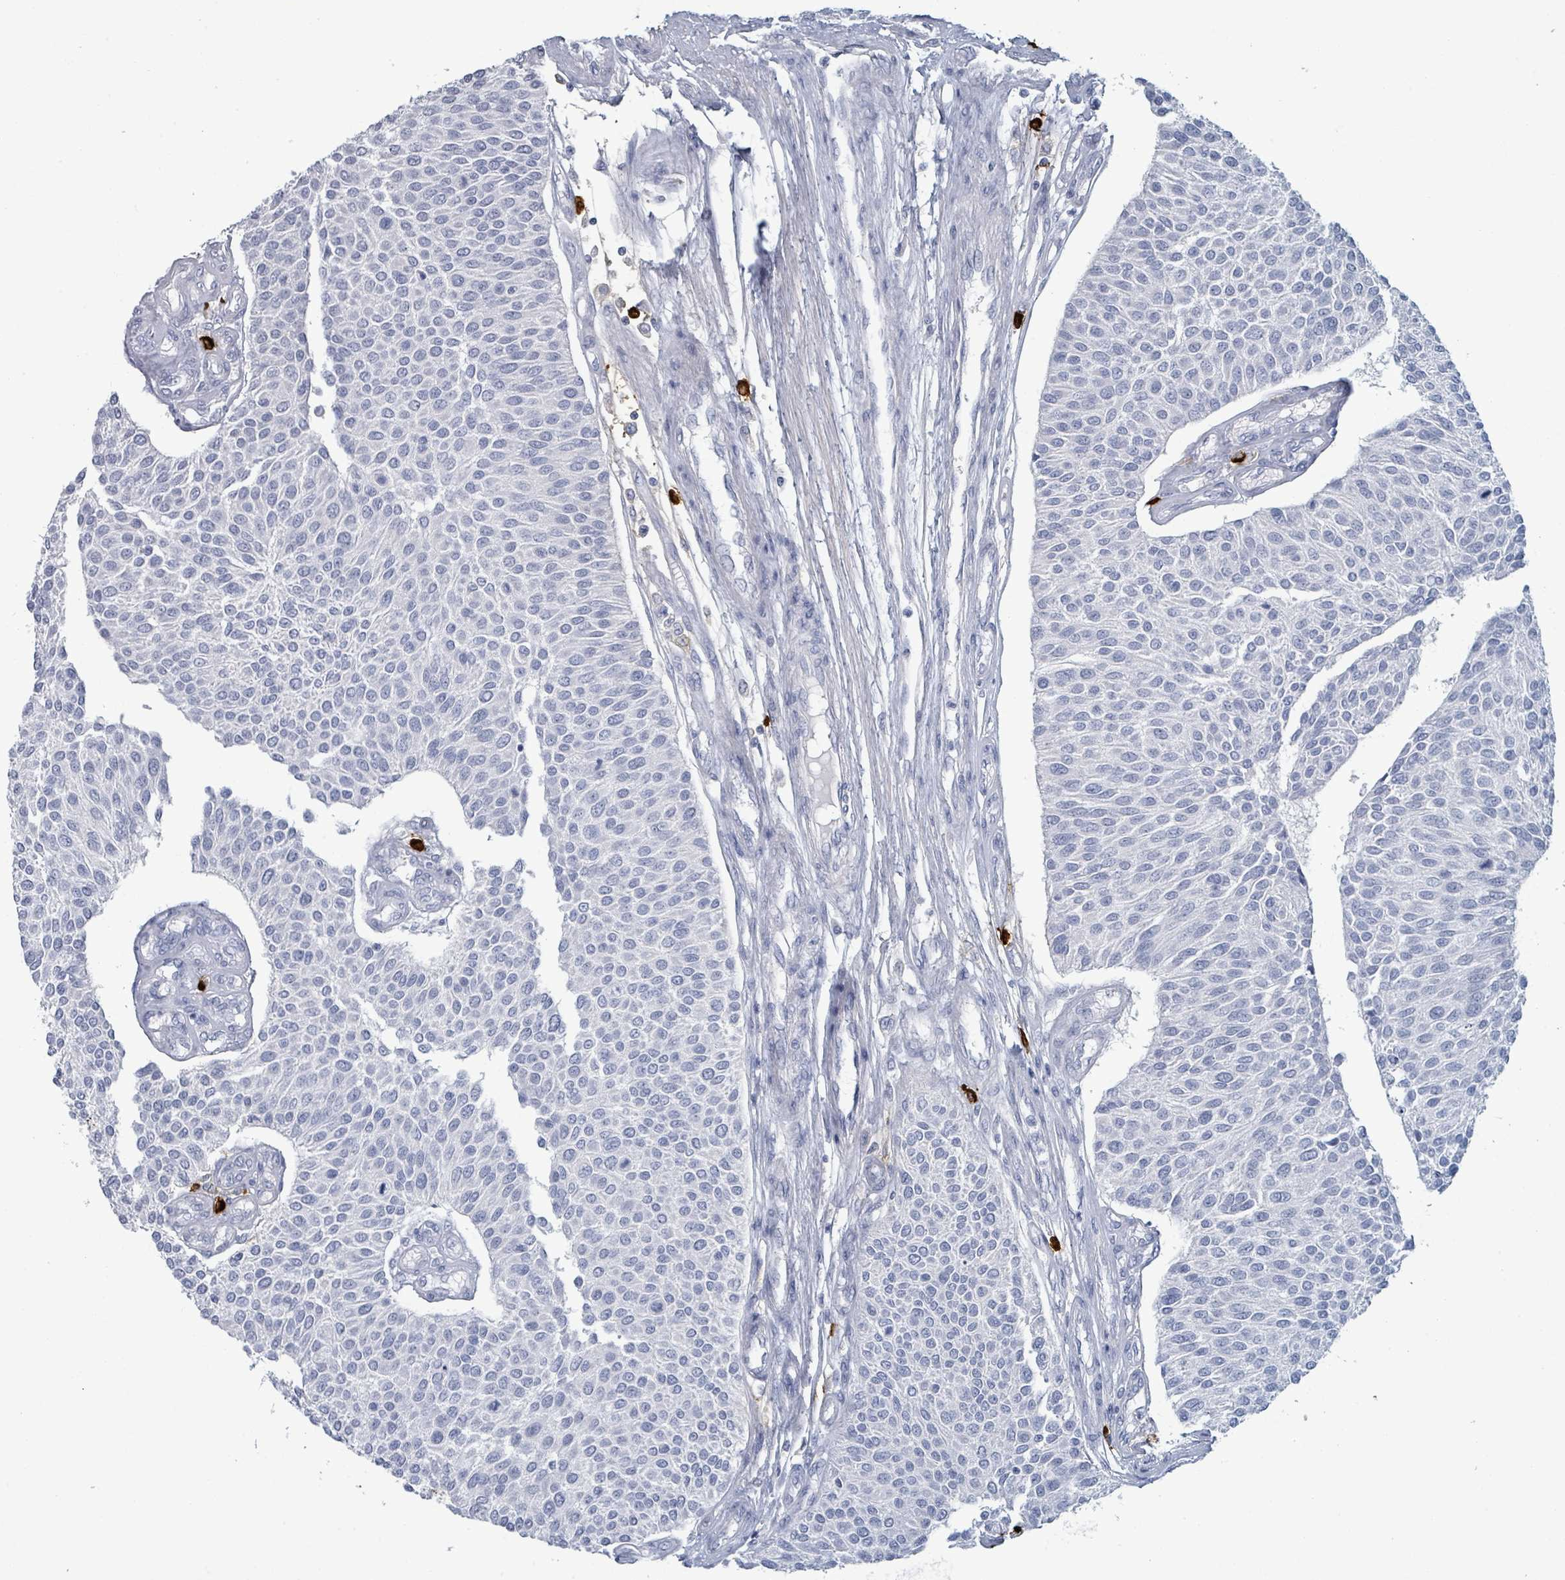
{"staining": {"intensity": "negative", "quantity": "none", "location": "none"}, "tissue": "urothelial cancer", "cell_type": "Tumor cells", "image_type": "cancer", "snomed": [{"axis": "morphology", "description": "Urothelial carcinoma, NOS"}, {"axis": "topography", "description": "Urinary bladder"}], "caption": "Urothelial cancer was stained to show a protein in brown. There is no significant expression in tumor cells.", "gene": "VPS13D", "patient": {"sex": "male", "age": 55}}